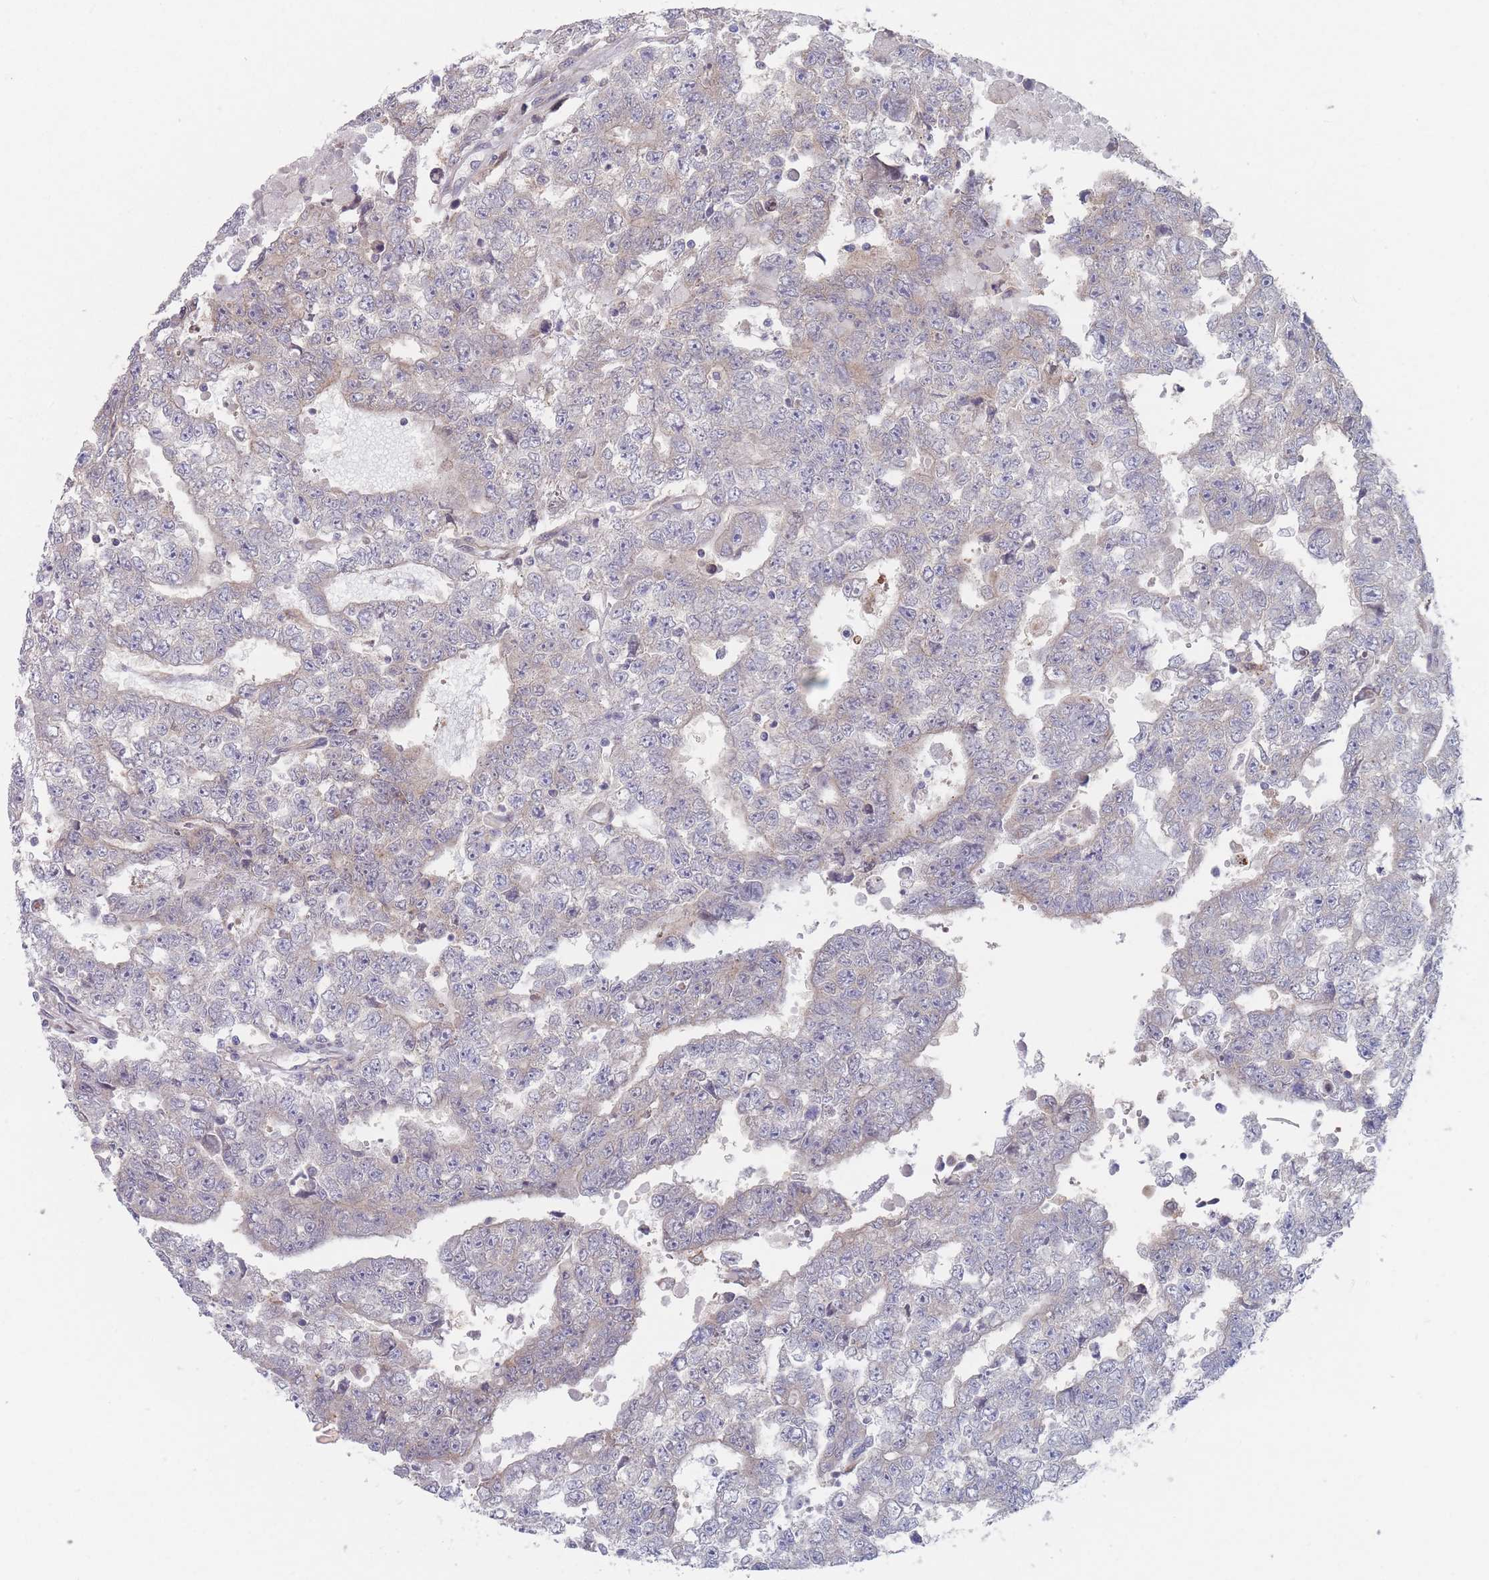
{"staining": {"intensity": "negative", "quantity": "none", "location": "none"}, "tissue": "testis cancer", "cell_type": "Tumor cells", "image_type": "cancer", "snomed": [{"axis": "morphology", "description": "Carcinoma, Embryonal, NOS"}, {"axis": "topography", "description": "Testis"}], "caption": "The IHC photomicrograph has no significant staining in tumor cells of embryonal carcinoma (testis) tissue.", "gene": "EFCC1", "patient": {"sex": "male", "age": 25}}